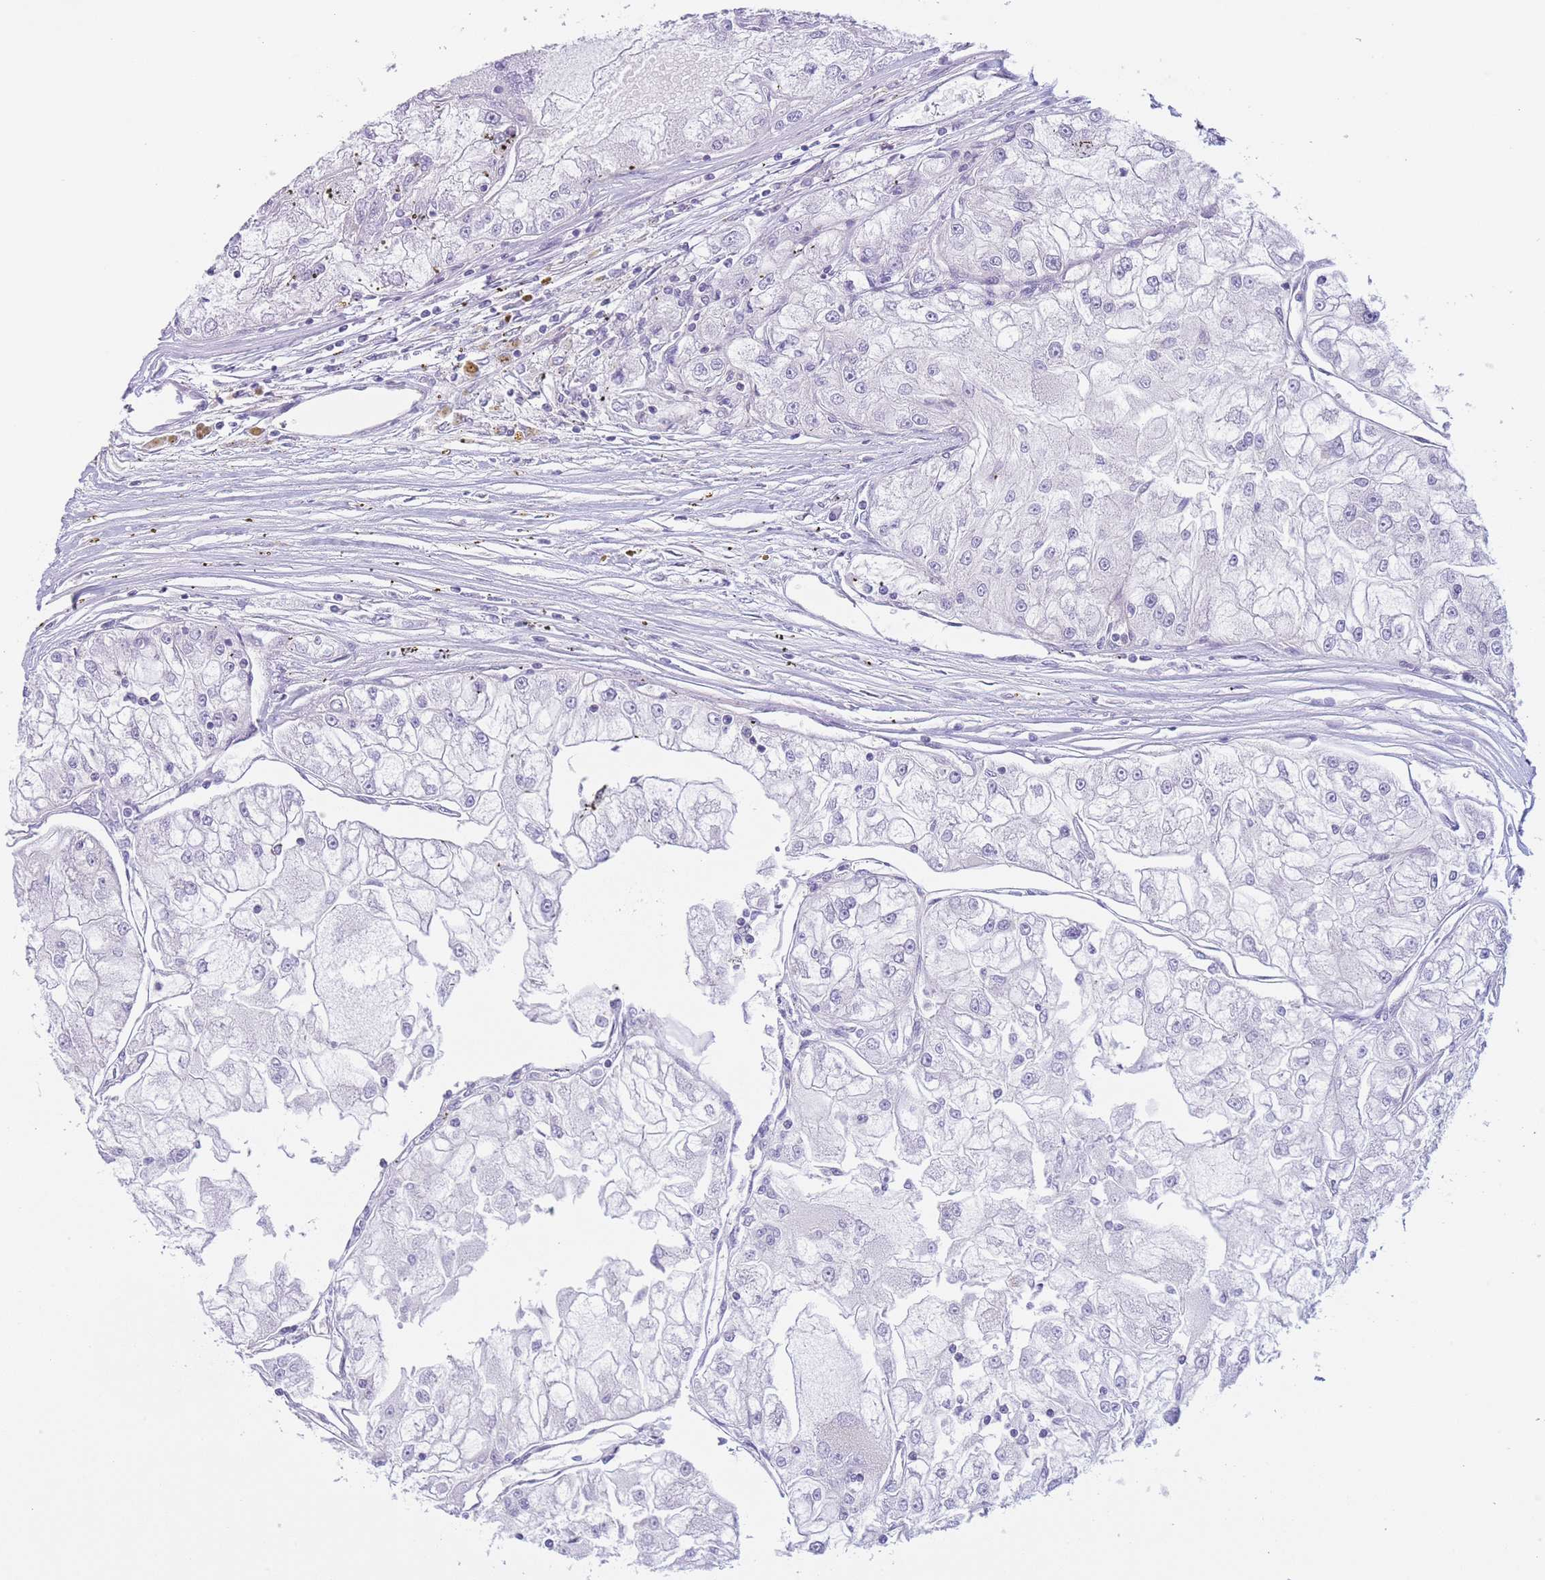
{"staining": {"intensity": "negative", "quantity": "none", "location": "none"}, "tissue": "renal cancer", "cell_type": "Tumor cells", "image_type": "cancer", "snomed": [{"axis": "morphology", "description": "Adenocarcinoma, NOS"}, {"axis": "topography", "description": "Kidney"}], "caption": "Tumor cells show no significant positivity in adenocarcinoma (renal).", "gene": "C9orf152", "patient": {"sex": "female", "age": 72}}